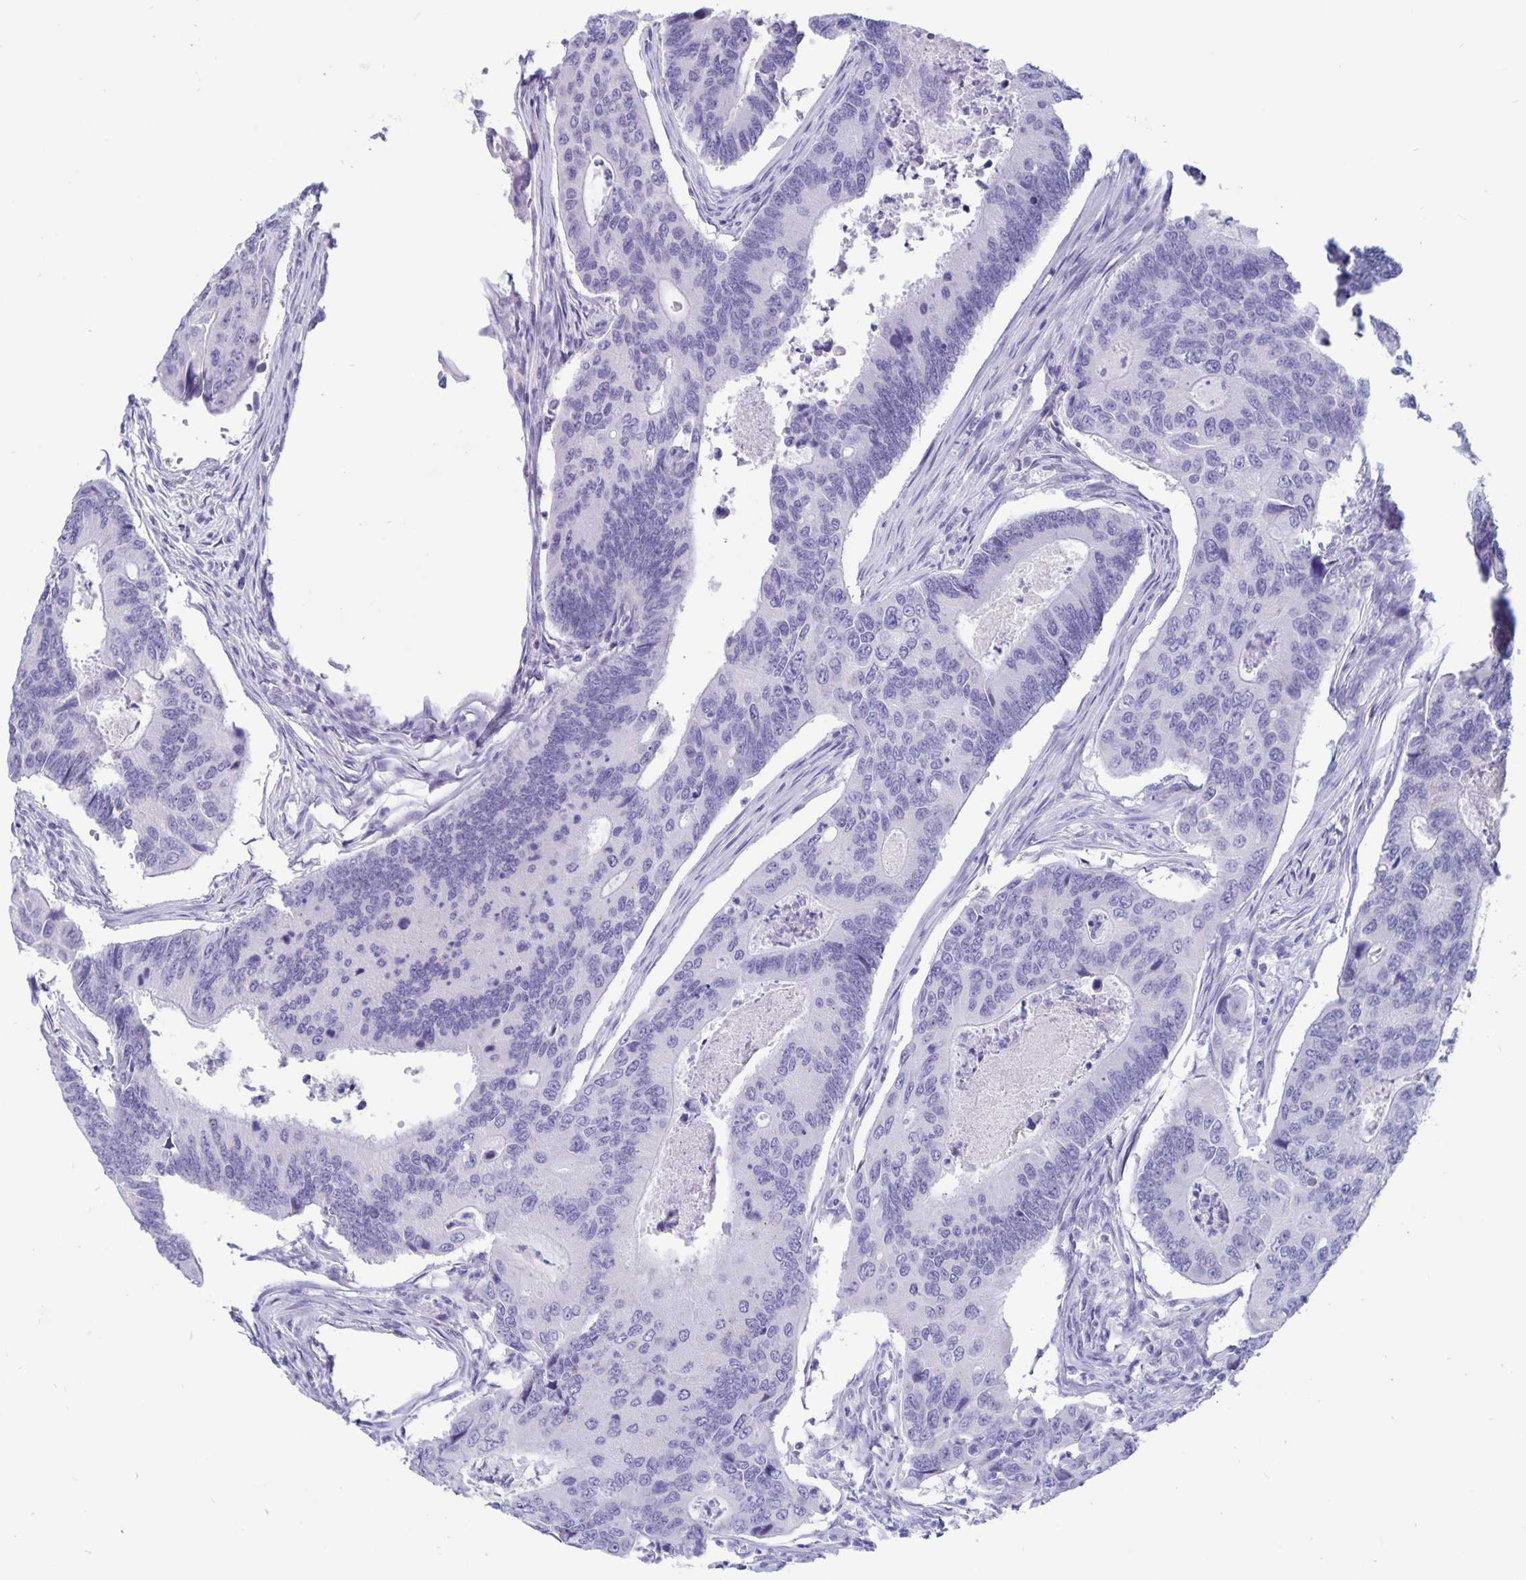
{"staining": {"intensity": "negative", "quantity": "none", "location": "none"}, "tissue": "colorectal cancer", "cell_type": "Tumor cells", "image_type": "cancer", "snomed": [{"axis": "morphology", "description": "Adenocarcinoma, NOS"}, {"axis": "topography", "description": "Colon"}], "caption": "Image shows no protein staining in tumor cells of colorectal cancer (adenocarcinoma) tissue.", "gene": "BPIFA3", "patient": {"sex": "female", "age": 67}}